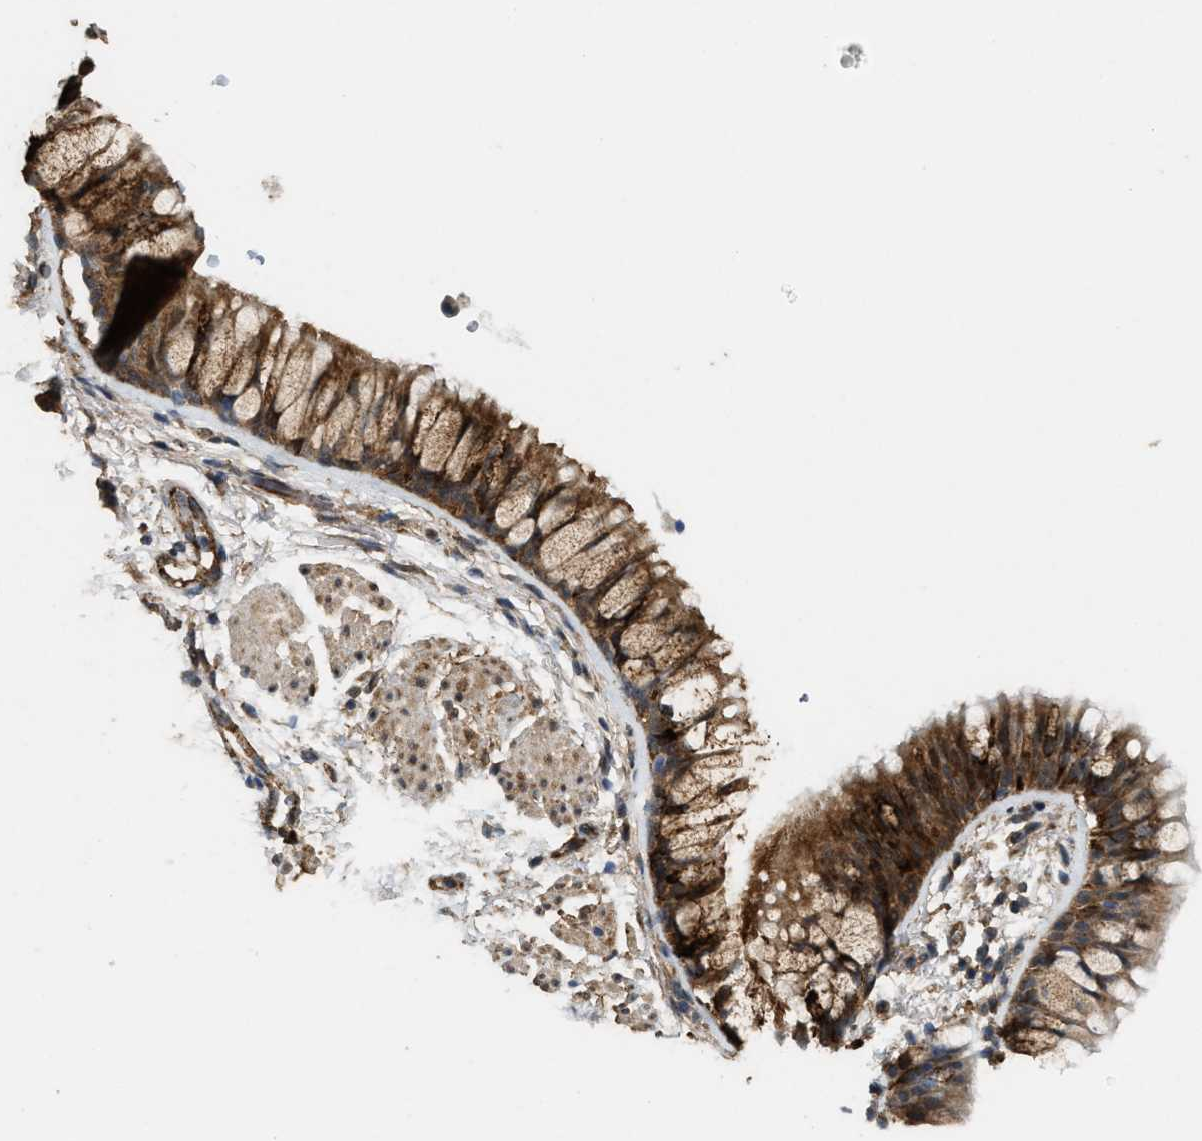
{"staining": {"intensity": "strong", "quantity": ">75%", "location": "cytoplasmic/membranous"}, "tissue": "bronchus", "cell_type": "Respiratory epithelial cells", "image_type": "normal", "snomed": [{"axis": "morphology", "description": "Normal tissue, NOS"}, {"axis": "topography", "description": "Cartilage tissue"}, {"axis": "topography", "description": "Bronchus"}], "caption": "A brown stain labels strong cytoplasmic/membranous staining of a protein in respiratory epithelial cells of unremarkable human bronchus.", "gene": "ARHGEF5", "patient": {"sex": "female", "age": 53}}